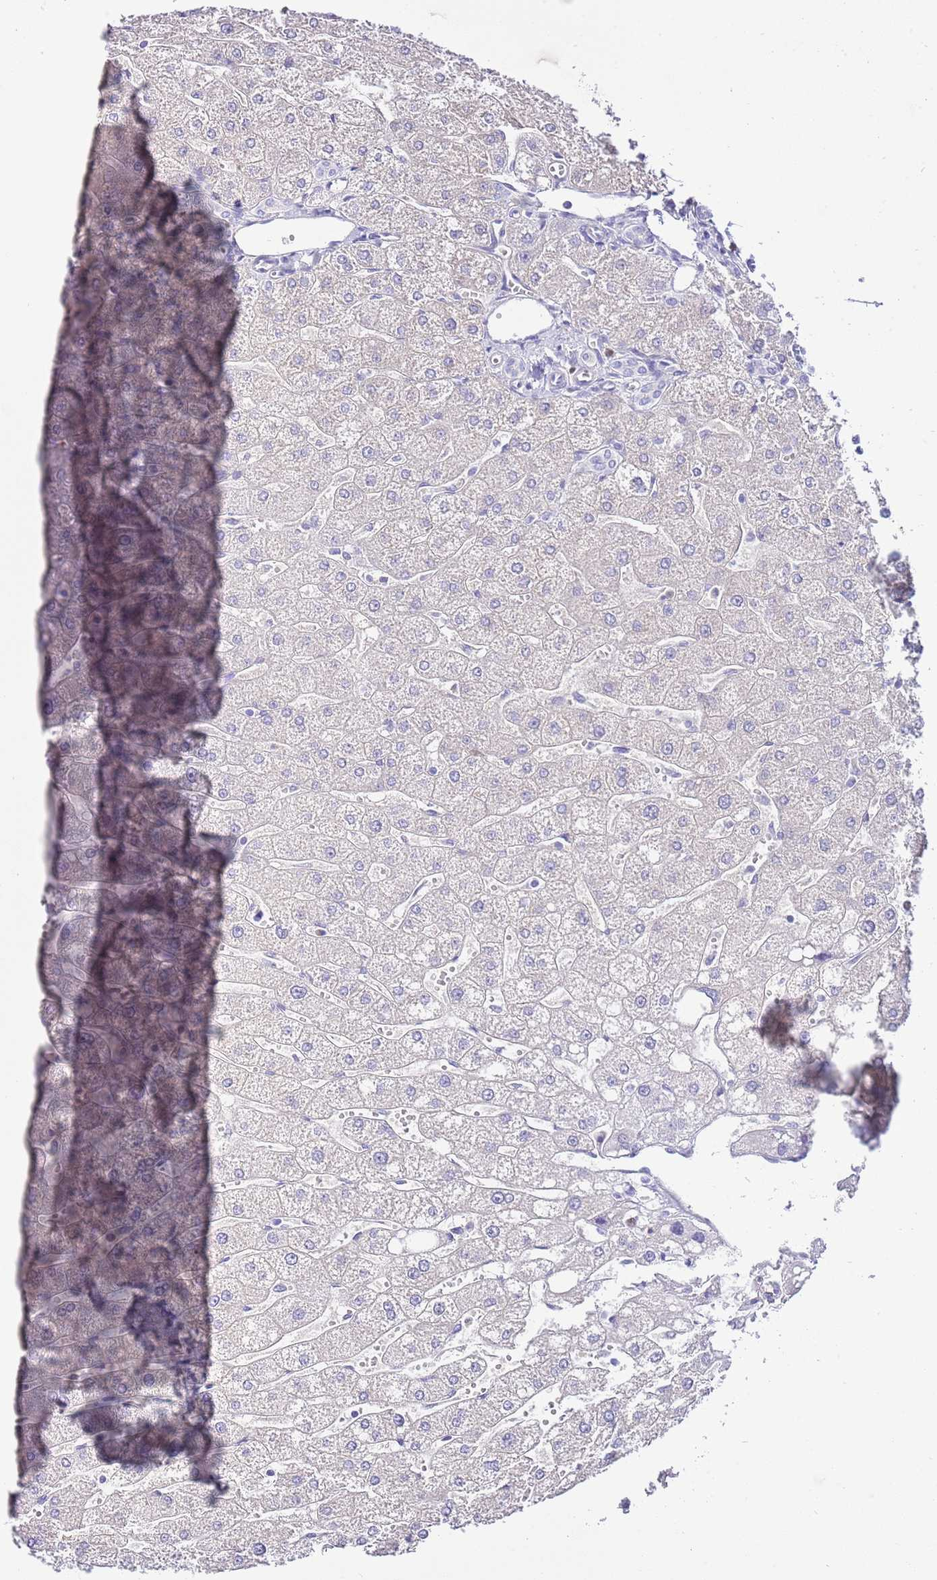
{"staining": {"intensity": "negative", "quantity": "none", "location": "none"}, "tissue": "liver", "cell_type": "Cholangiocytes", "image_type": "normal", "snomed": [{"axis": "morphology", "description": "Normal tissue, NOS"}, {"axis": "topography", "description": "Liver"}], "caption": "Photomicrograph shows no significant protein expression in cholangiocytes of benign liver.", "gene": "BHLHA15", "patient": {"sex": "male", "age": 67}}